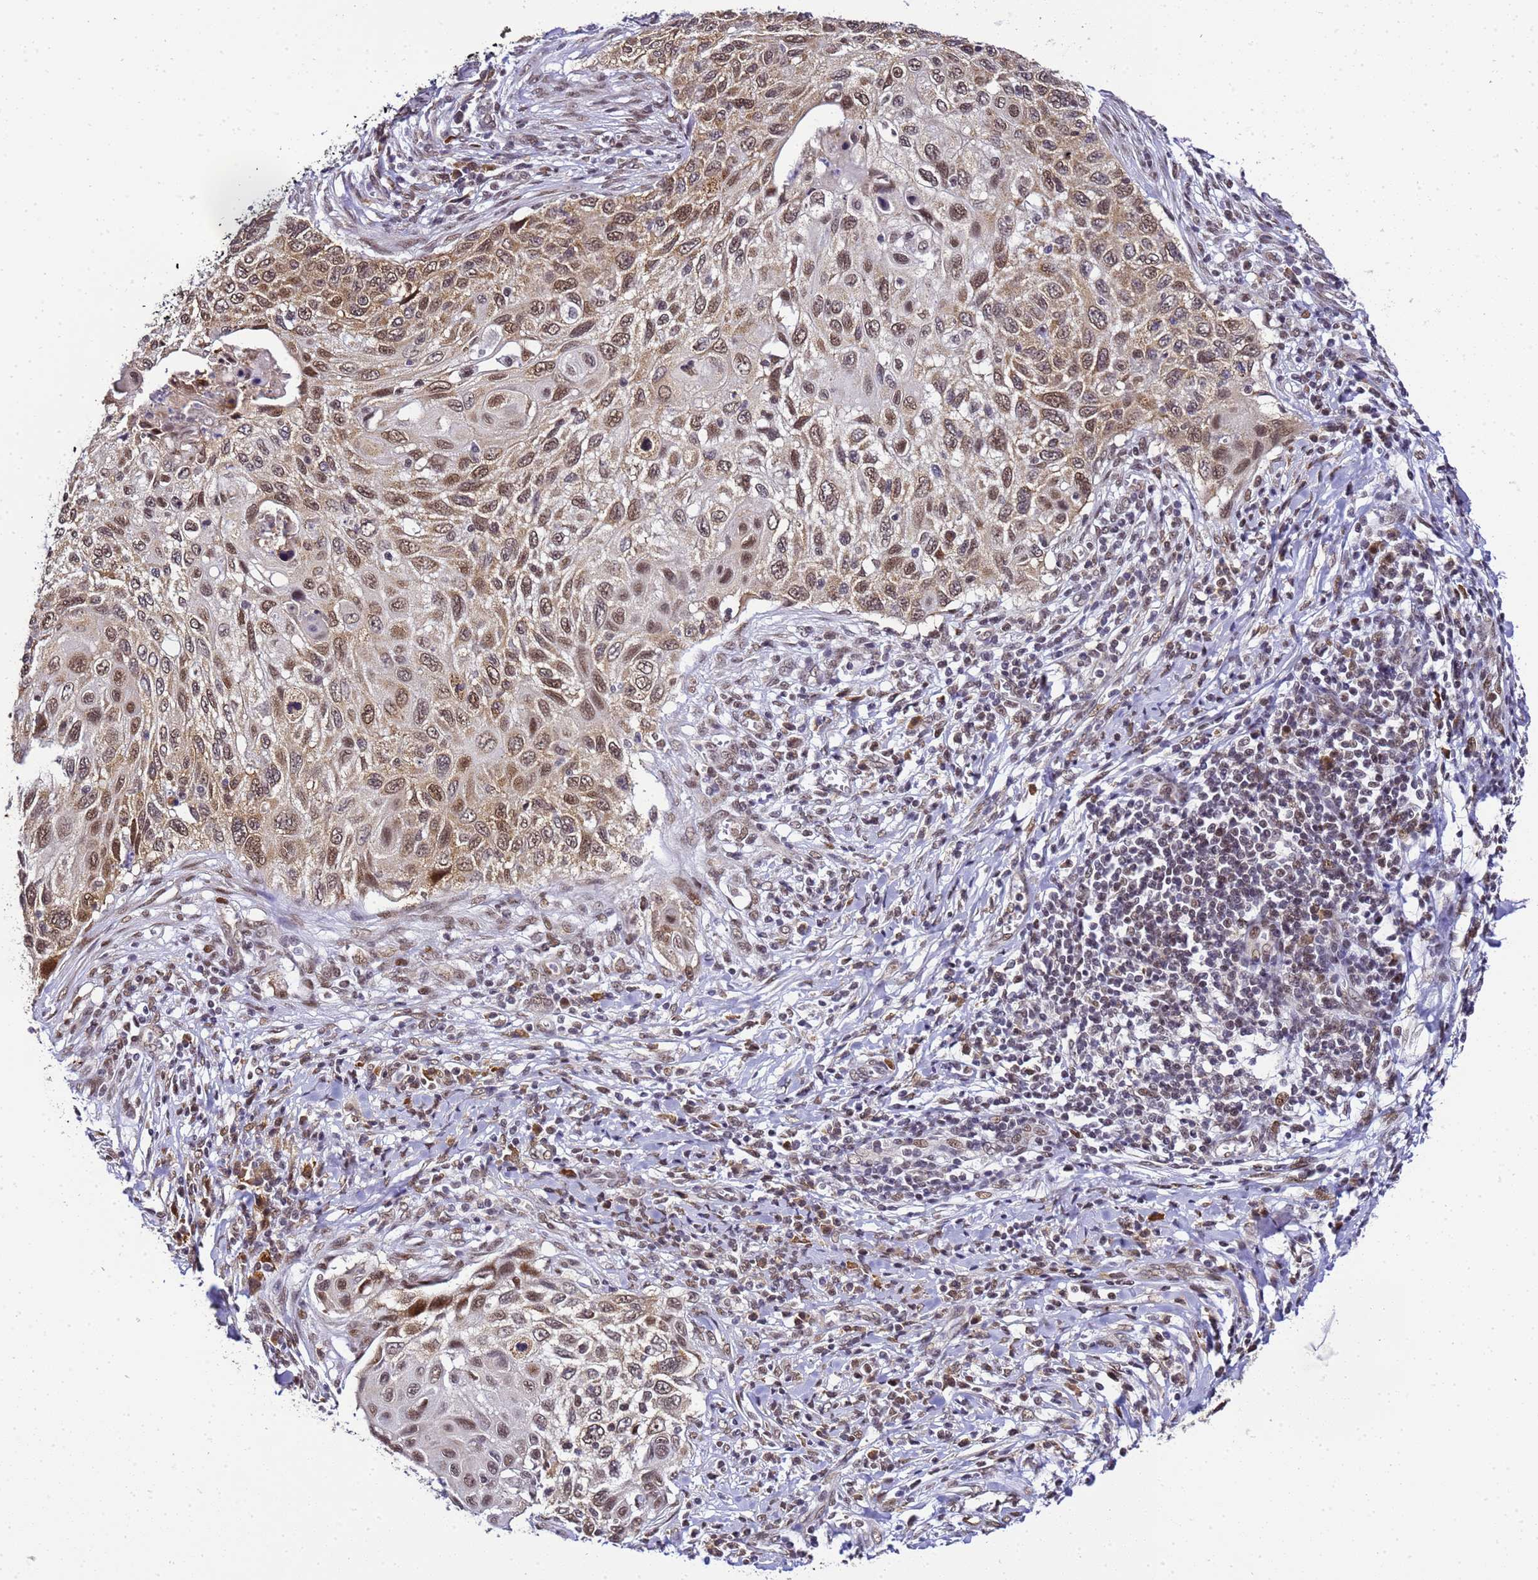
{"staining": {"intensity": "weak", "quantity": ">75%", "location": "cytoplasmic/membranous,nuclear"}, "tissue": "cervical cancer", "cell_type": "Tumor cells", "image_type": "cancer", "snomed": [{"axis": "morphology", "description": "Squamous cell carcinoma, NOS"}, {"axis": "topography", "description": "Cervix"}], "caption": "A high-resolution image shows IHC staining of cervical cancer (squamous cell carcinoma), which displays weak cytoplasmic/membranous and nuclear positivity in approximately >75% of tumor cells.", "gene": "SMN1", "patient": {"sex": "female", "age": 70}}